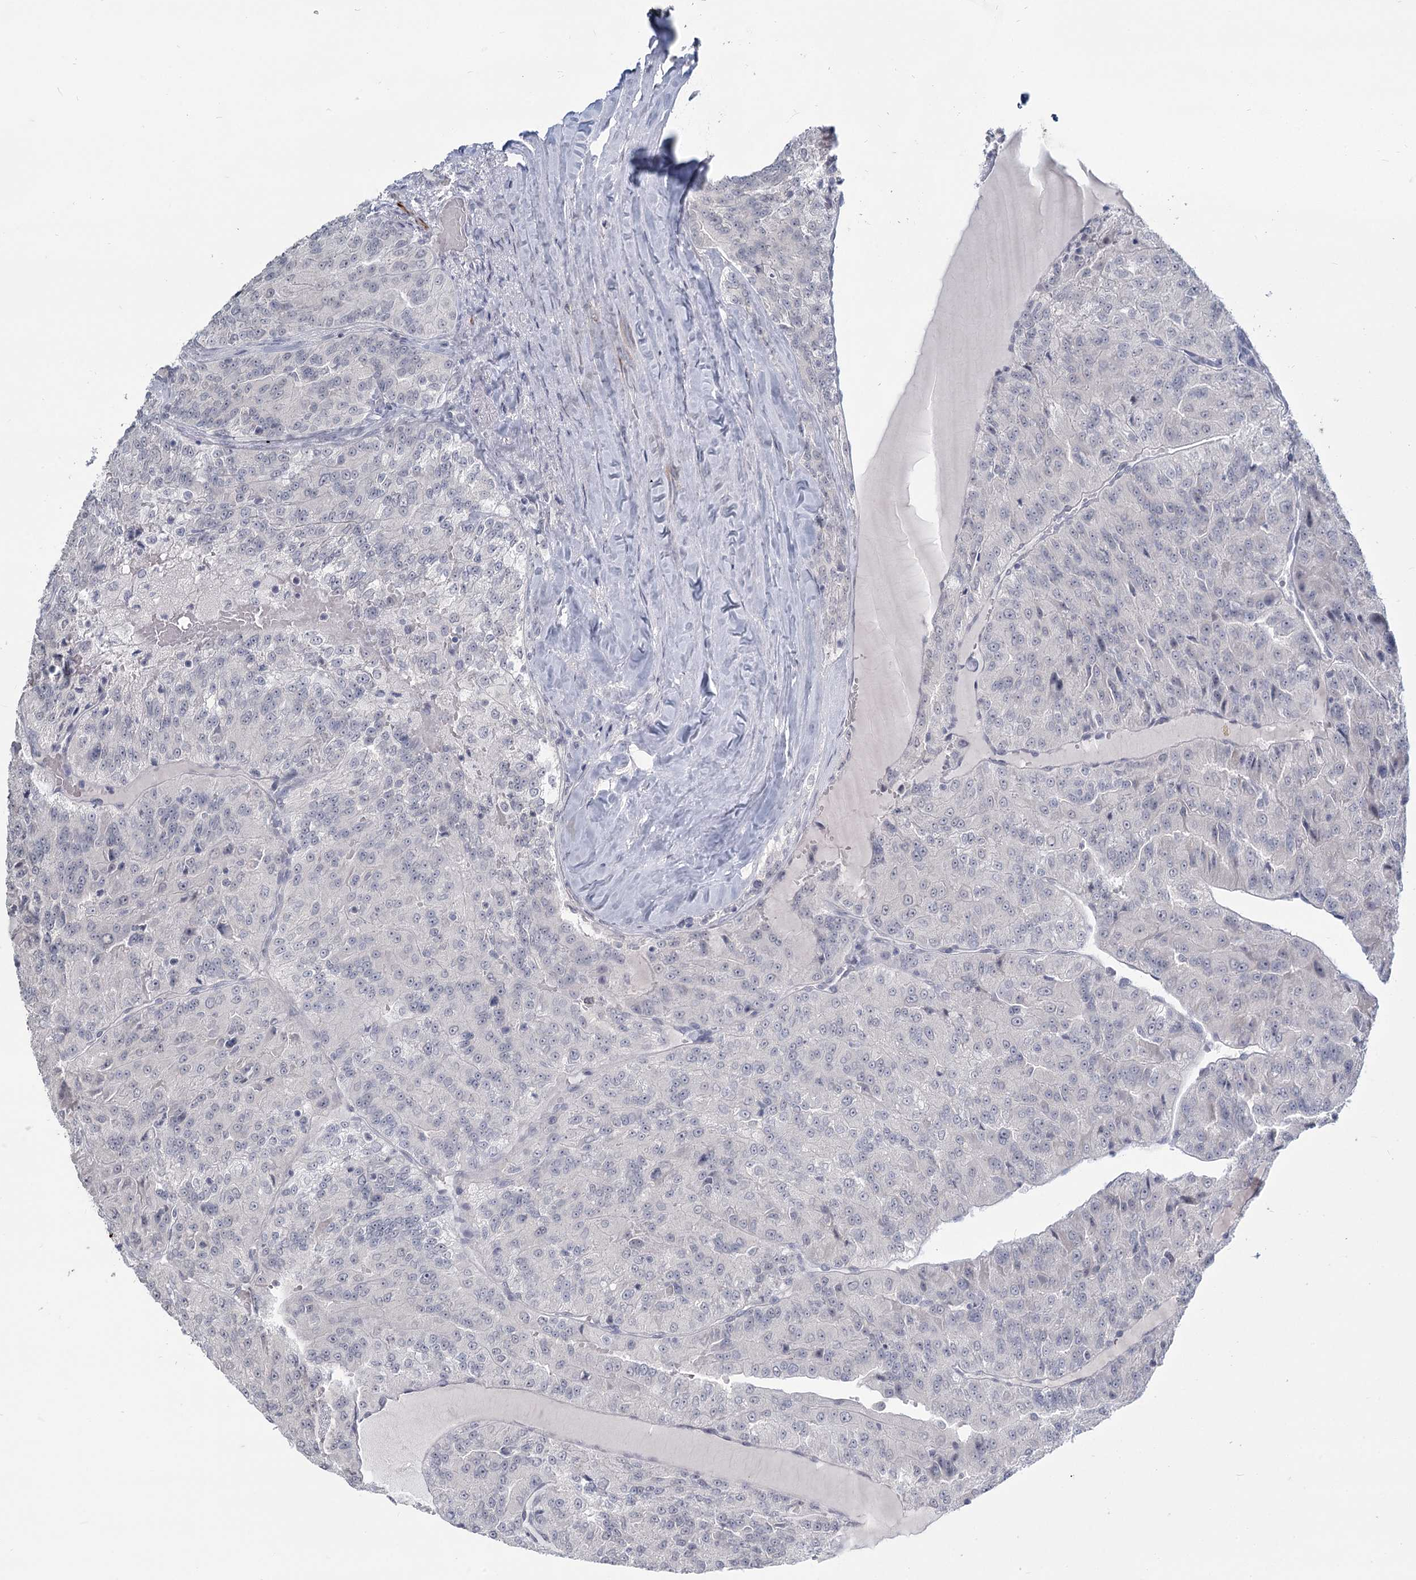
{"staining": {"intensity": "negative", "quantity": "none", "location": "none"}, "tissue": "renal cancer", "cell_type": "Tumor cells", "image_type": "cancer", "snomed": [{"axis": "morphology", "description": "Adenocarcinoma, NOS"}, {"axis": "topography", "description": "Kidney"}], "caption": "DAB immunohistochemical staining of renal cancer exhibits no significant expression in tumor cells.", "gene": "TMEM70", "patient": {"sex": "female", "age": 63}}